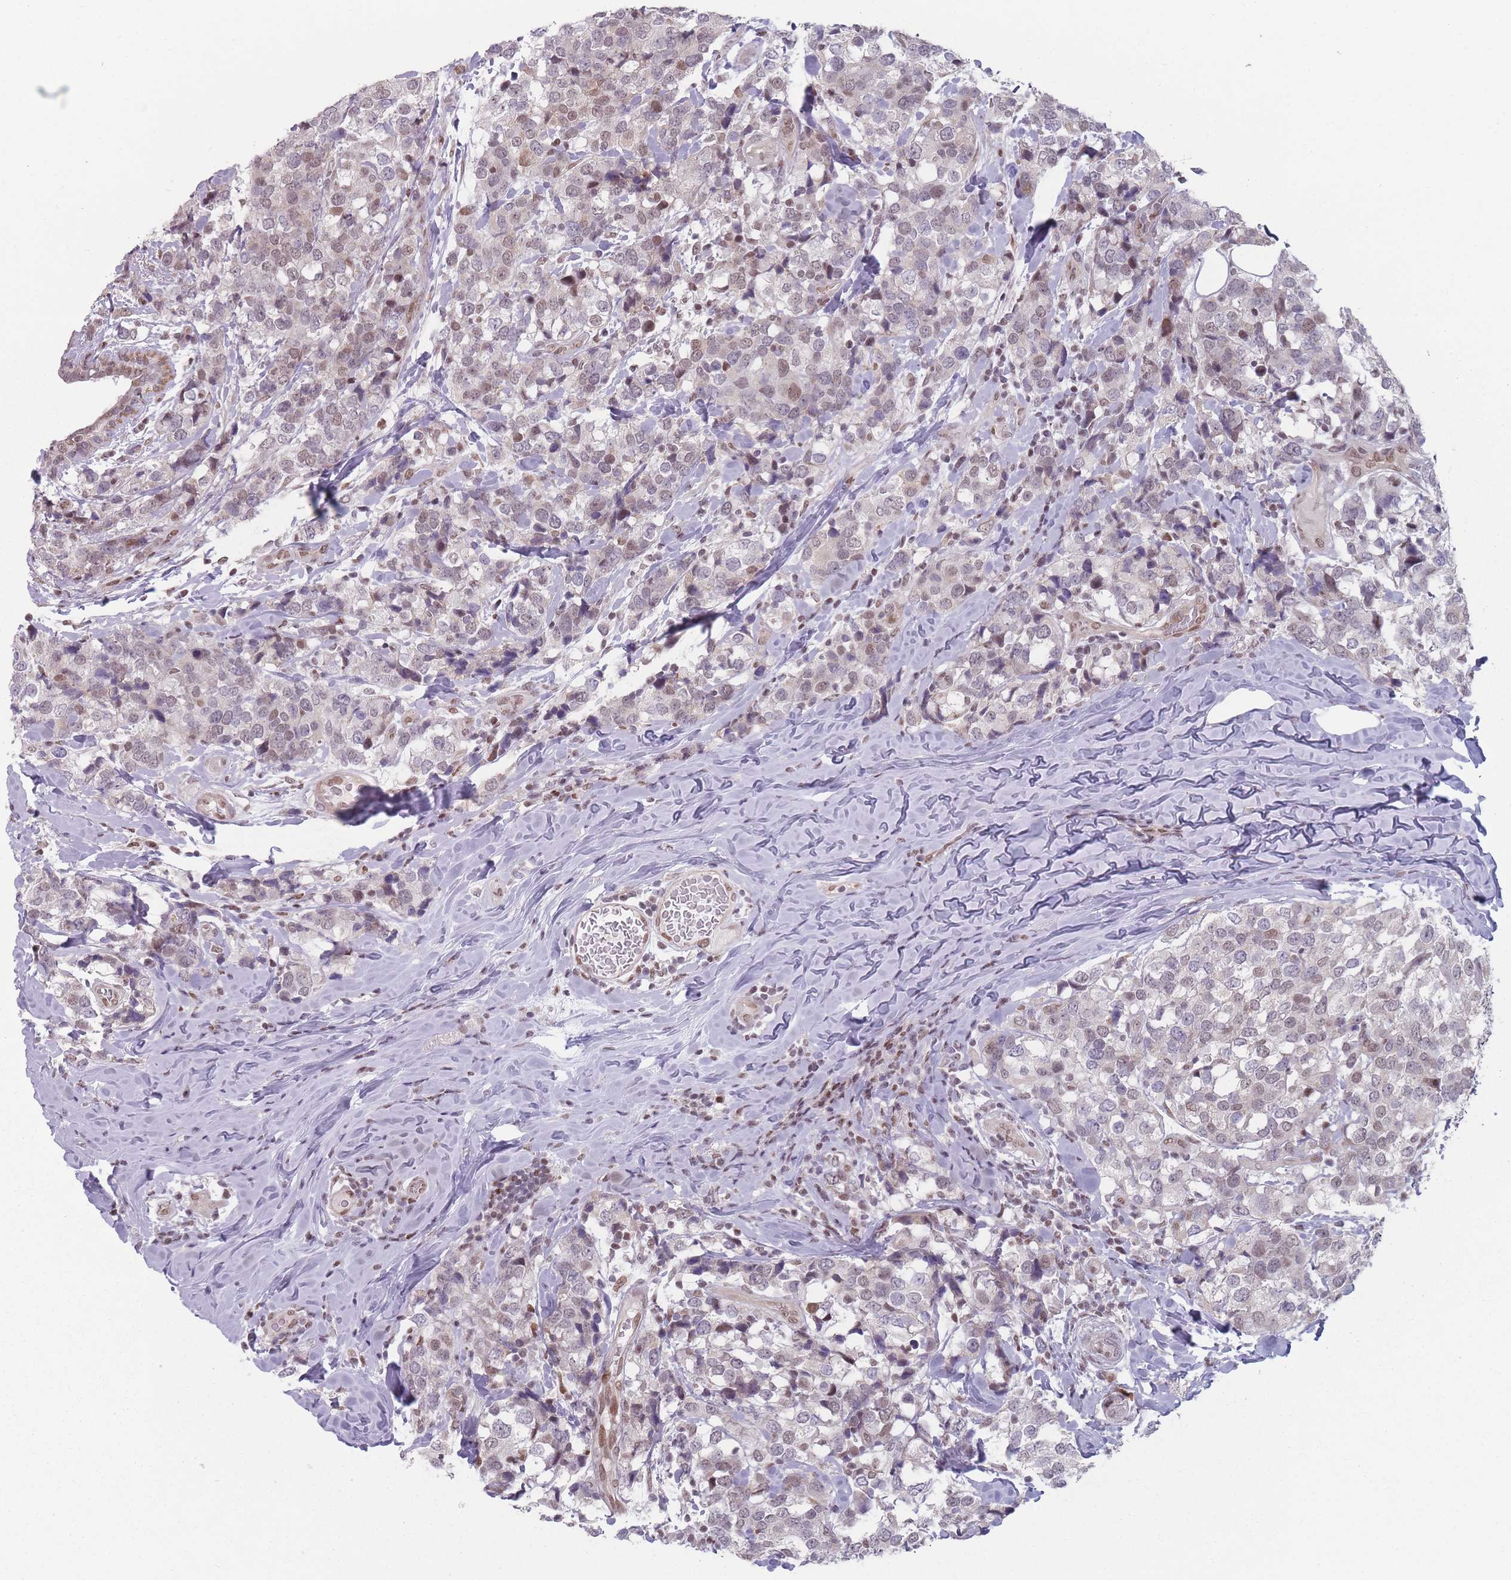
{"staining": {"intensity": "weak", "quantity": "25%-75%", "location": "nuclear"}, "tissue": "breast cancer", "cell_type": "Tumor cells", "image_type": "cancer", "snomed": [{"axis": "morphology", "description": "Lobular carcinoma"}, {"axis": "topography", "description": "Breast"}], "caption": "This photomicrograph demonstrates immunohistochemistry staining of human breast cancer (lobular carcinoma), with low weak nuclear positivity in about 25%-75% of tumor cells.", "gene": "SH3BGRL2", "patient": {"sex": "female", "age": 59}}